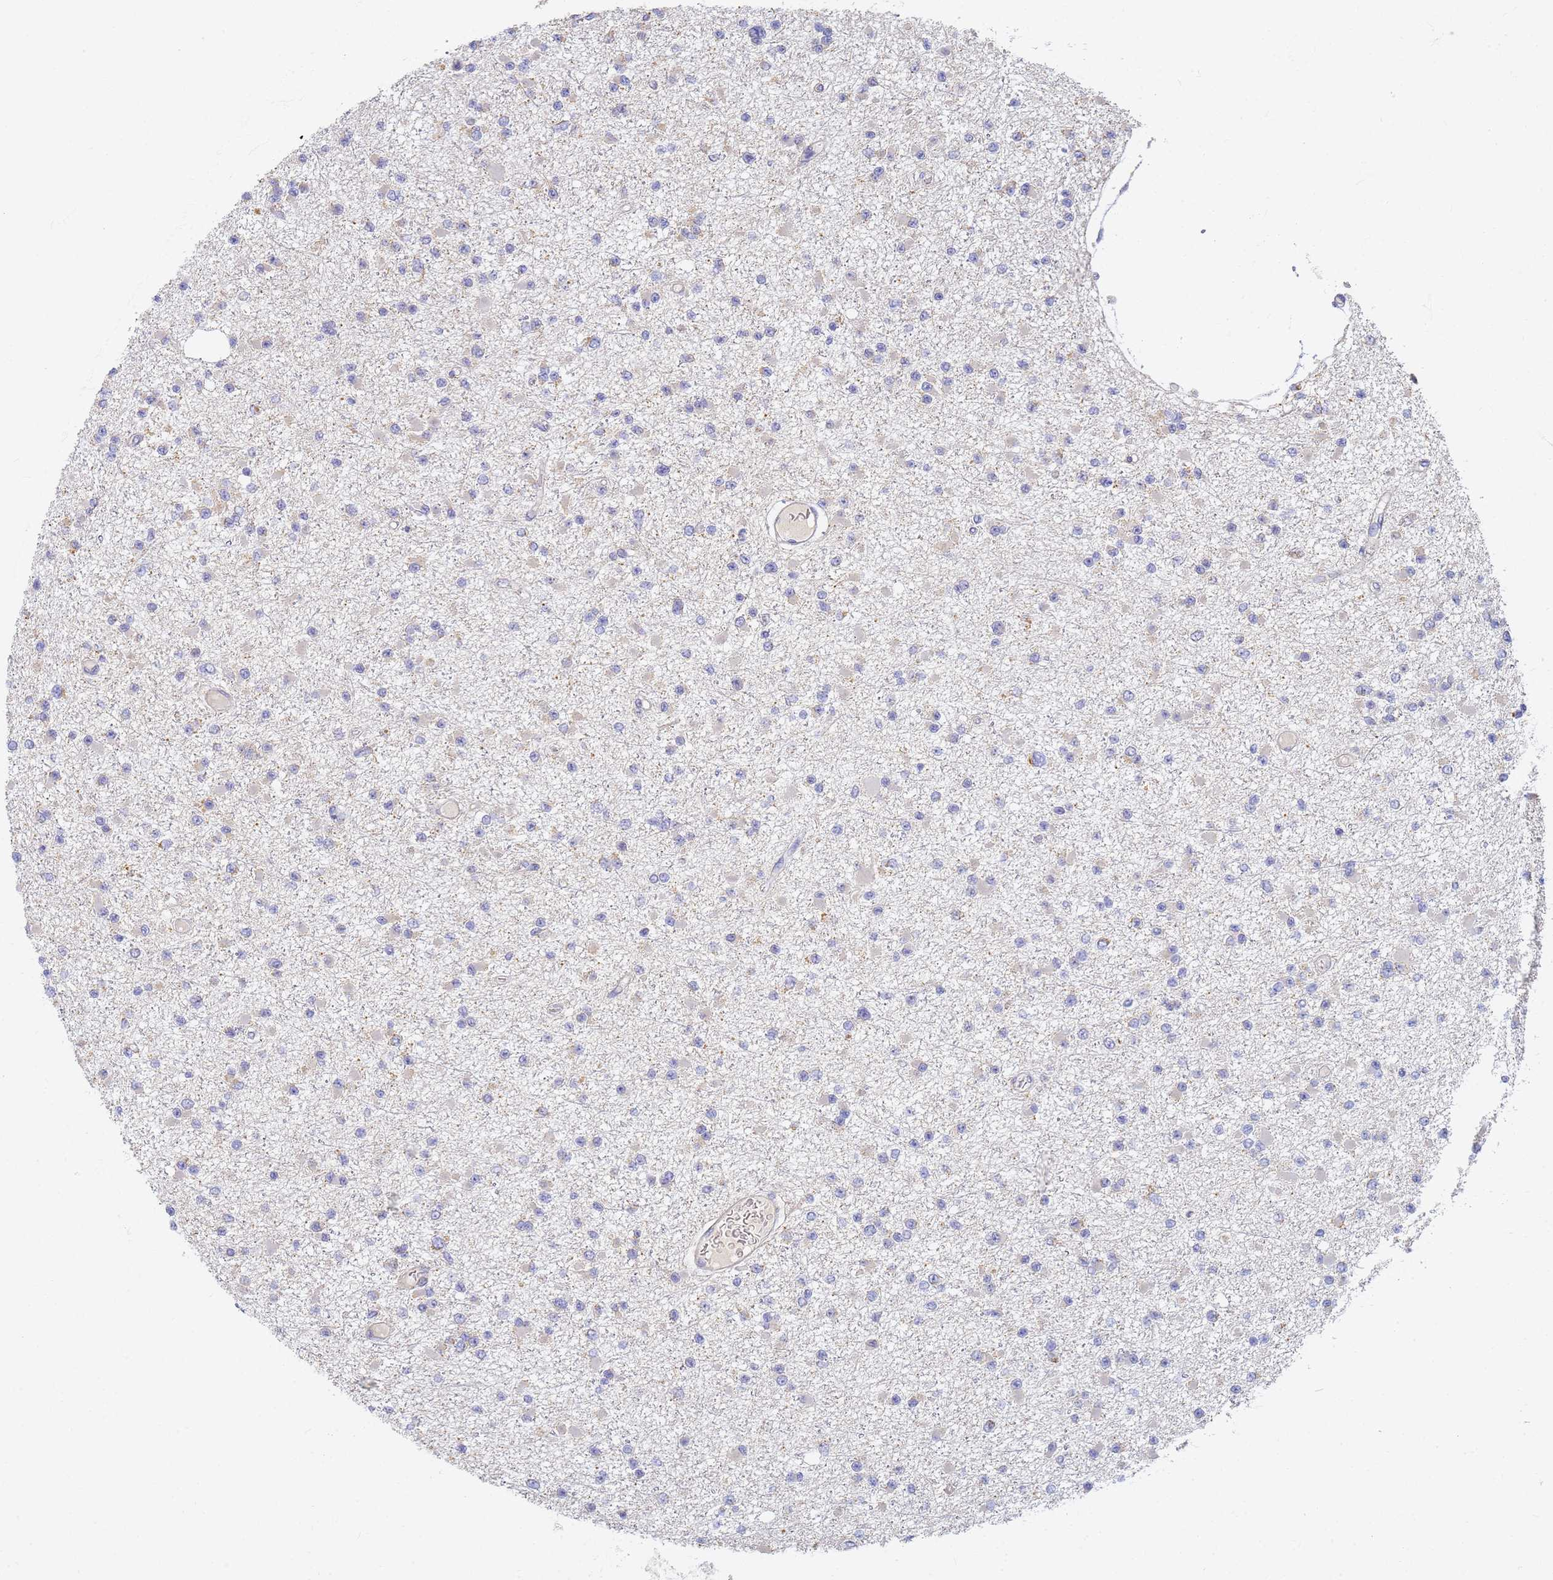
{"staining": {"intensity": "negative", "quantity": "none", "location": "none"}, "tissue": "glioma", "cell_type": "Tumor cells", "image_type": "cancer", "snomed": [{"axis": "morphology", "description": "Glioma, malignant, Low grade"}, {"axis": "topography", "description": "Brain"}], "caption": "A photomicrograph of human glioma is negative for staining in tumor cells.", "gene": "UTP23", "patient": {"sex": "female", "age": 22}}